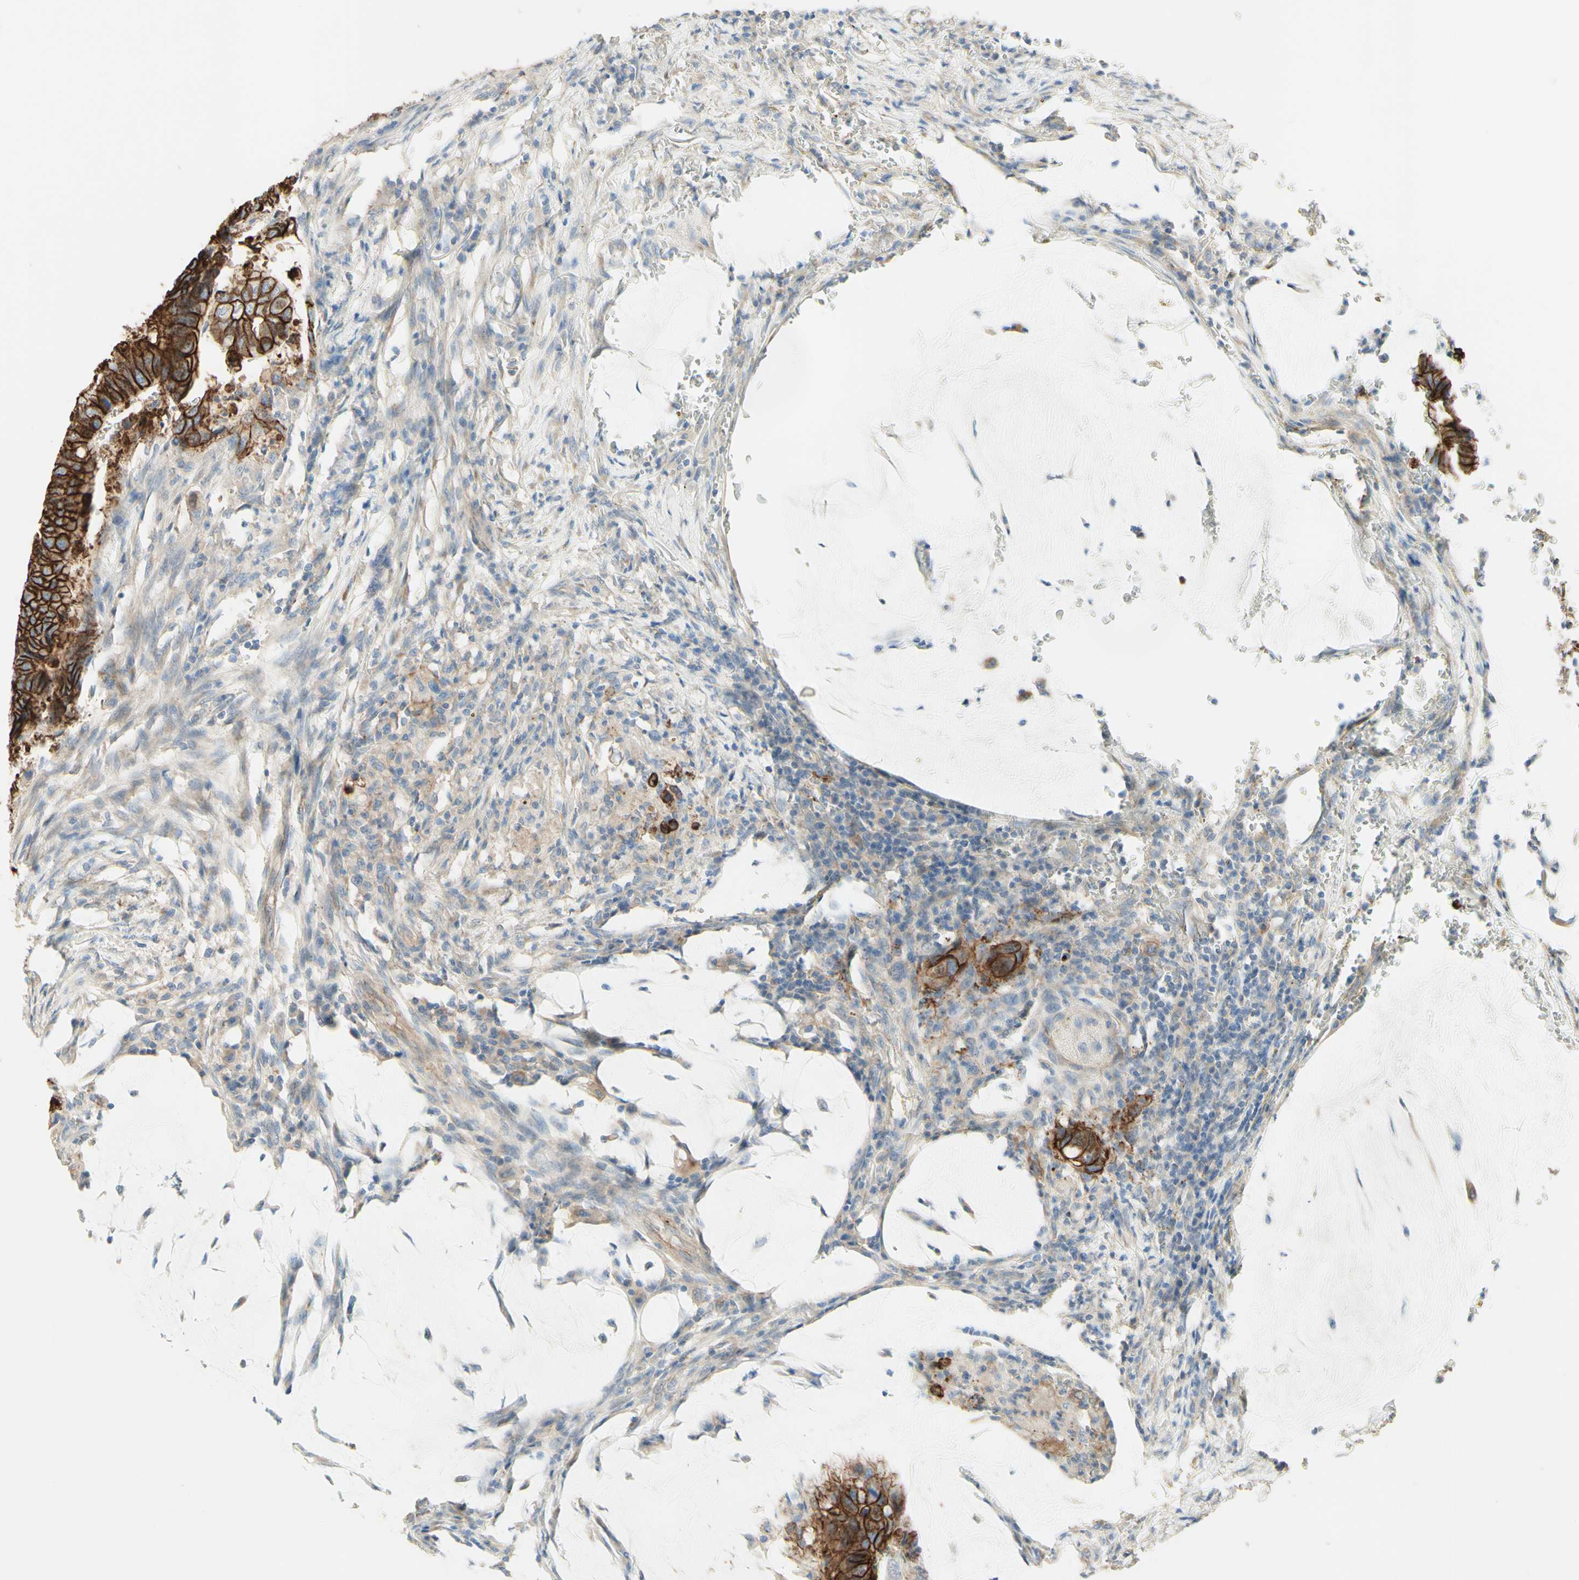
{"staining": {"intensity": "strong", "quantity": ">75%", "location": "cytoplasmic/membranous"}, "tissue": "colorectal cancer", "cell_type": "Tumor cells", "image_type": "cancer", "snomed": [{"axis": "morphology", "description": "Normal tissue, NOS"}, {"axis": "morphology", "description": "Adenocarcinoma, NOS"}, {"axis": "topography", "description": "Rectum"}, {"axis": "topography", "description": "Peripheral nerve tissue"}], "caption": "IHC micrograph of adenocarcinoma (colorectal) stained for a protein (brown), which exhibits high levels of strong cytoplasmic/membranous staining in approximately >75% of tumor cells.", "gene": "RNF149", "patient": {"sex": "male", "age": 92}}